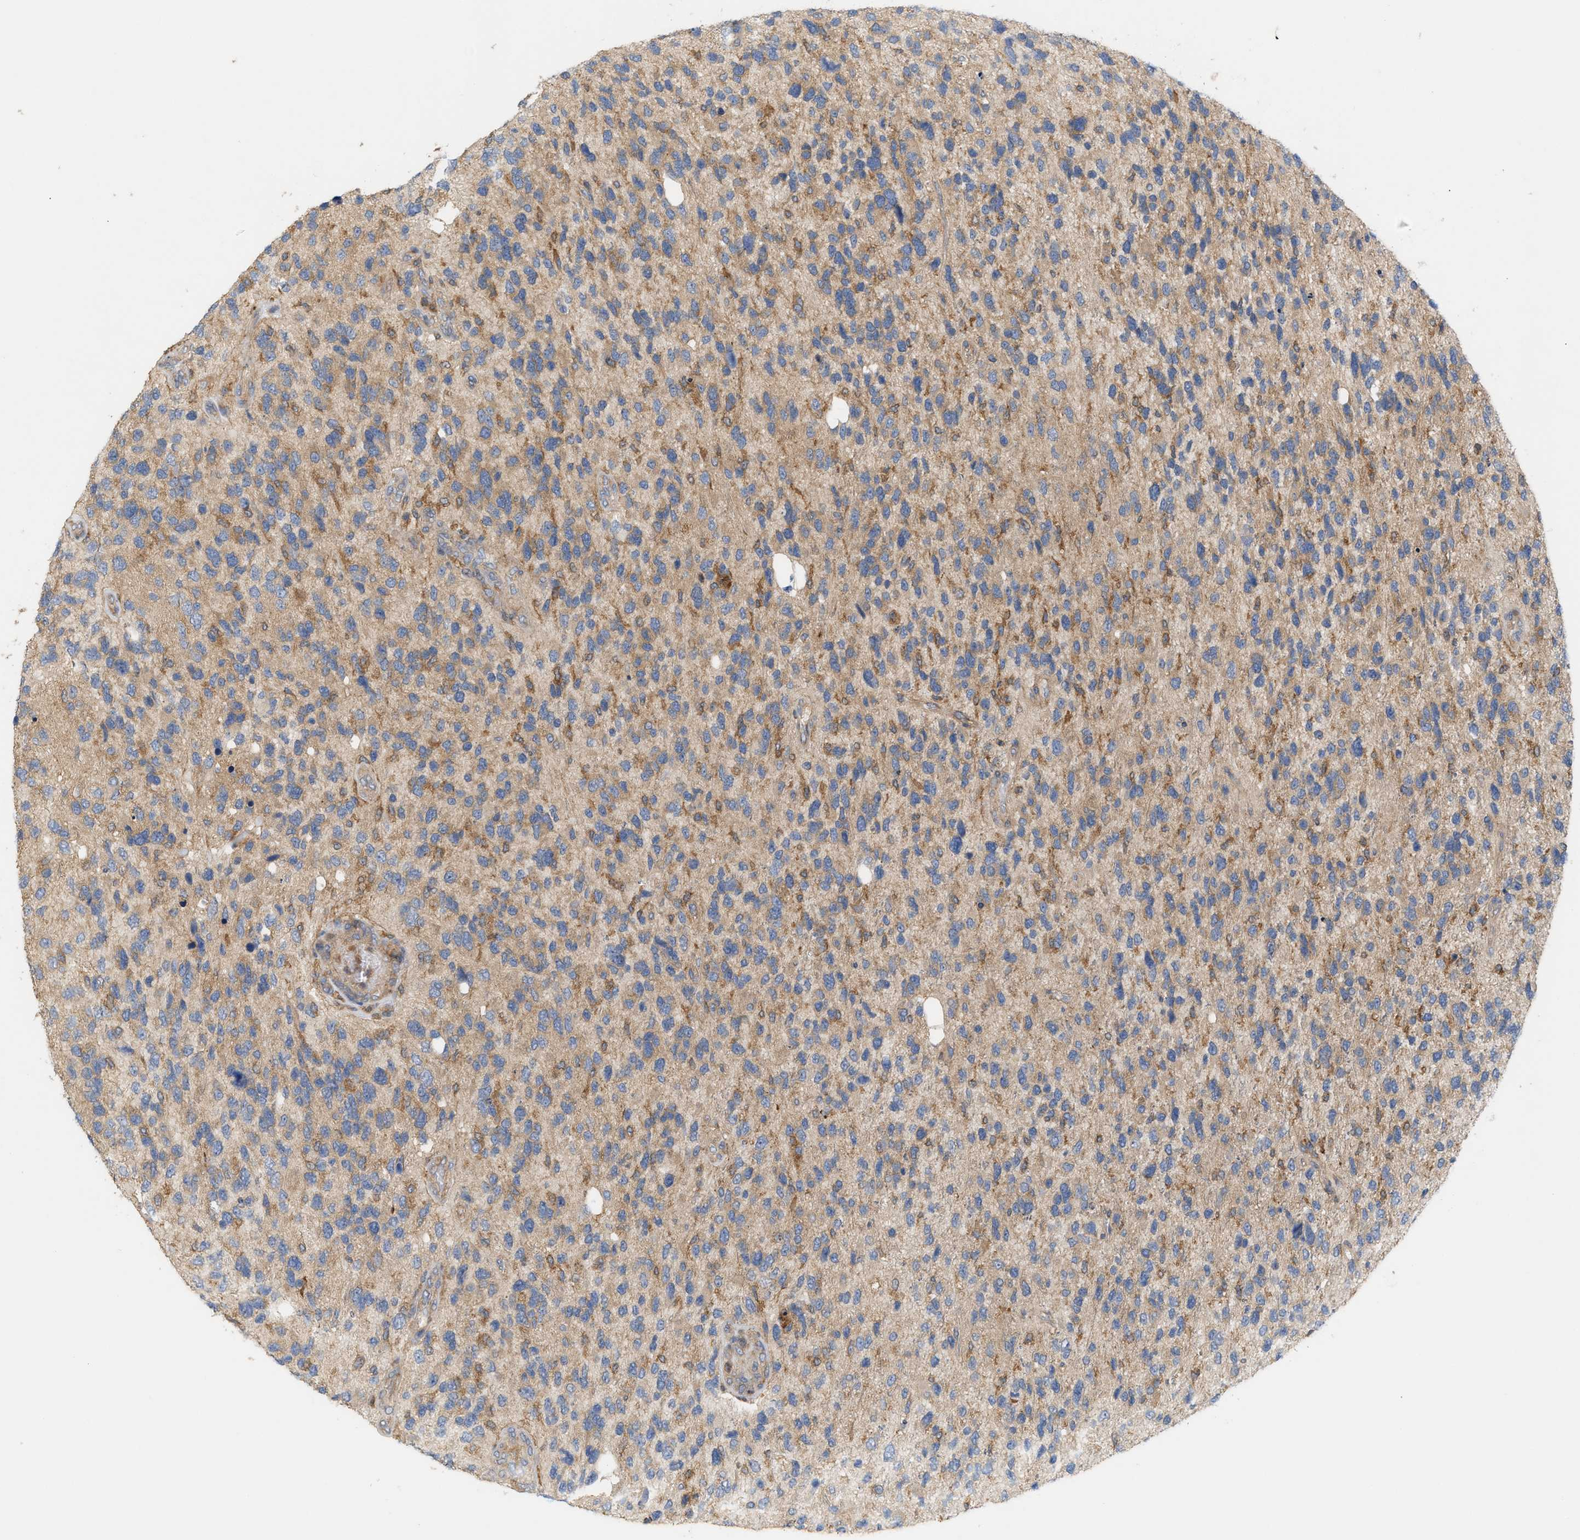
{"staining": {"intensity": "weak", "quantity": ">75%", "location": "cytoplasmic/membranous"}, "tissue": "glioma", "cell_type": "Tumor cells", "image_type": "cancer", "snomed": [{"axis": "morphology", "description": "Glioma, malignant, High grade"}, {"axis": "topography", "description": "Brain"}], "caption": "High-grade glioma (malignant) was stained to show a protein in brown. There is low levels of weak cytoplasmic/membranous positivity in about >75% of tumor cells.", "gene": "DBNL", "patient": {"sex": "female", "age": 58}}